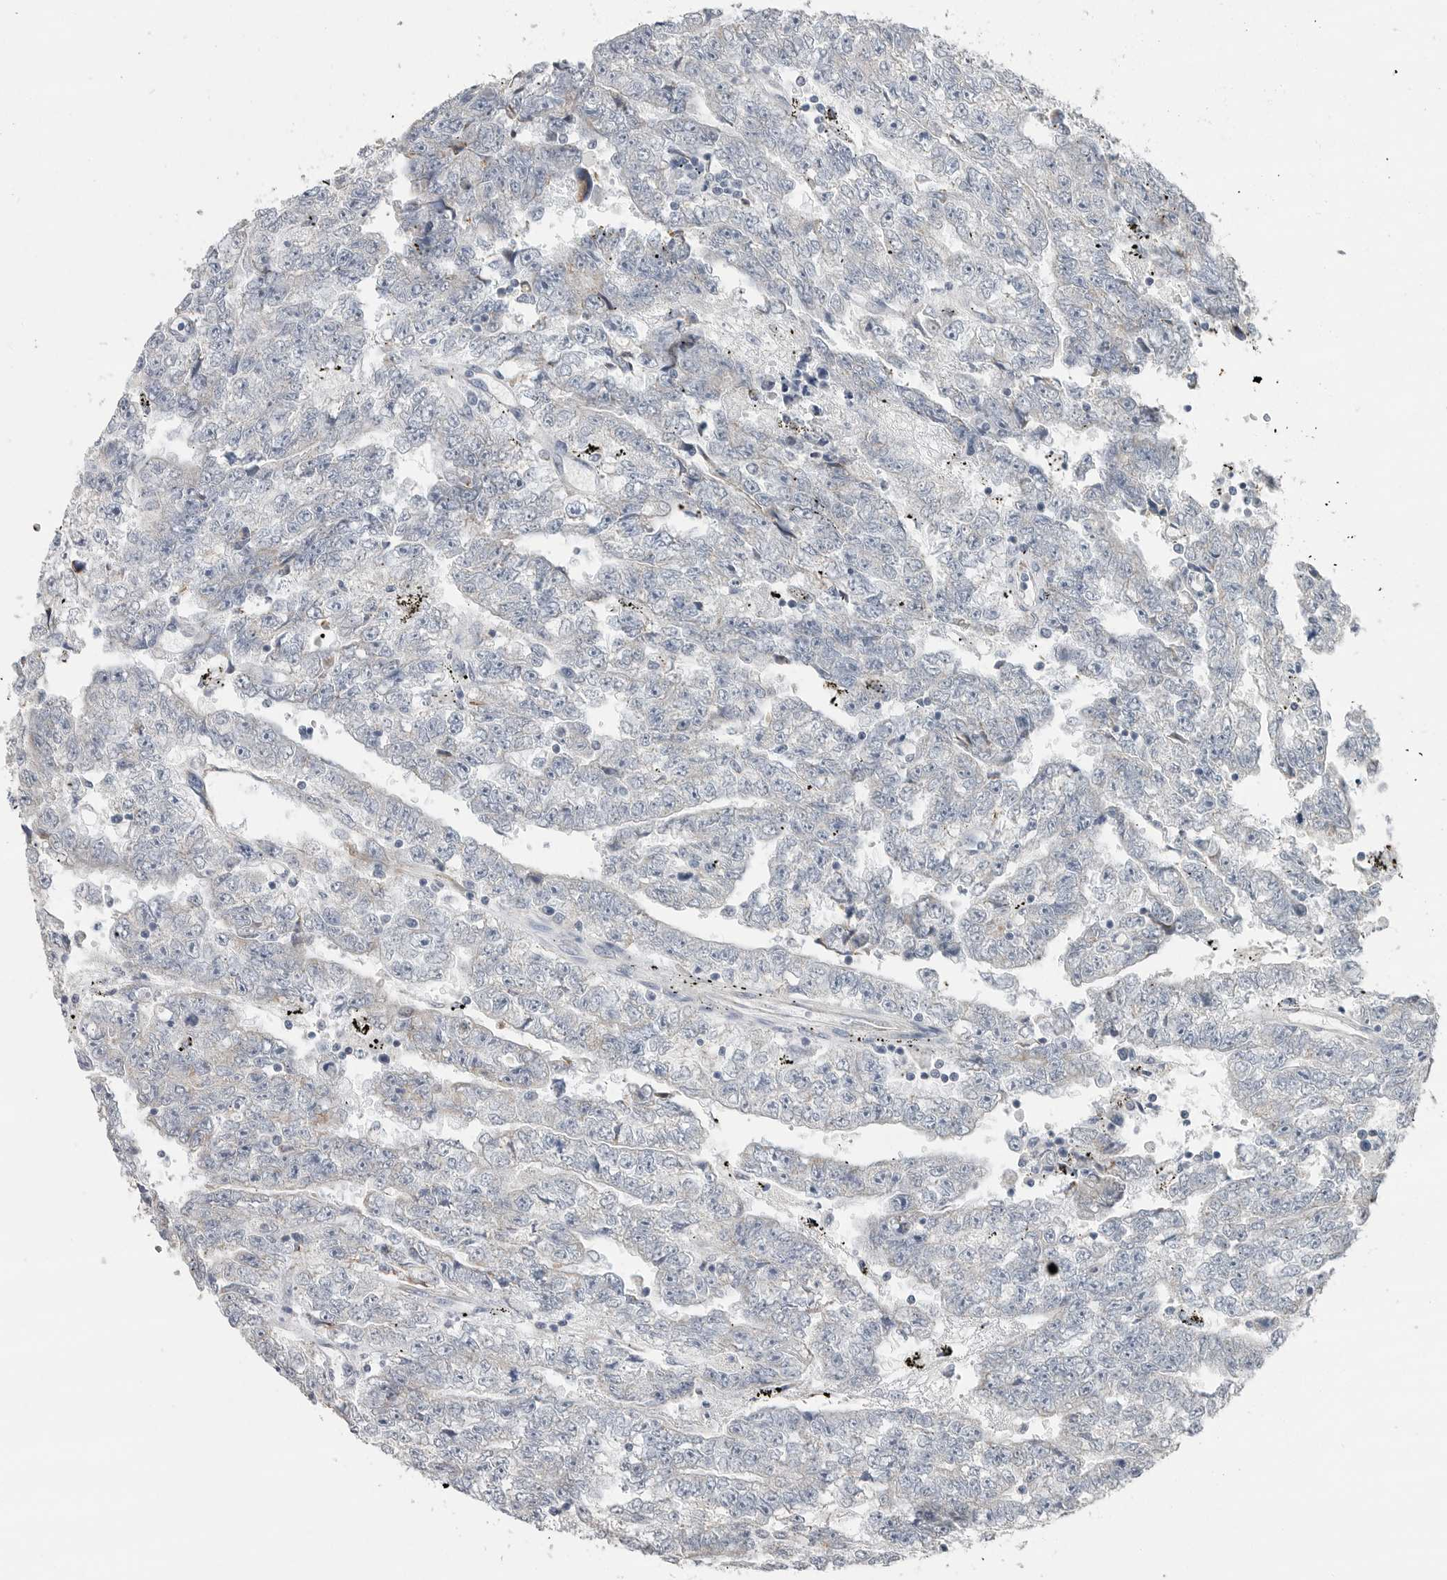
{"staining": {"intensity": "negative", "quantity": "none", "location": "none"}, "tissue": "testis cancer", "cell_type": "Tumor cells", "image_type": "cancer", "snomed": [{"axis": "morphology", "description": "Carcinoma, Embryonal, NOS"}, {"axis": "topography", "description": "Testis"}], "caption": "Protein analysis of testis cancer (embryonal carcinoma) reveals no significant expression in tumor cells.", "gene": "PLN", "patient": {"sex": "male", "age": 25}}